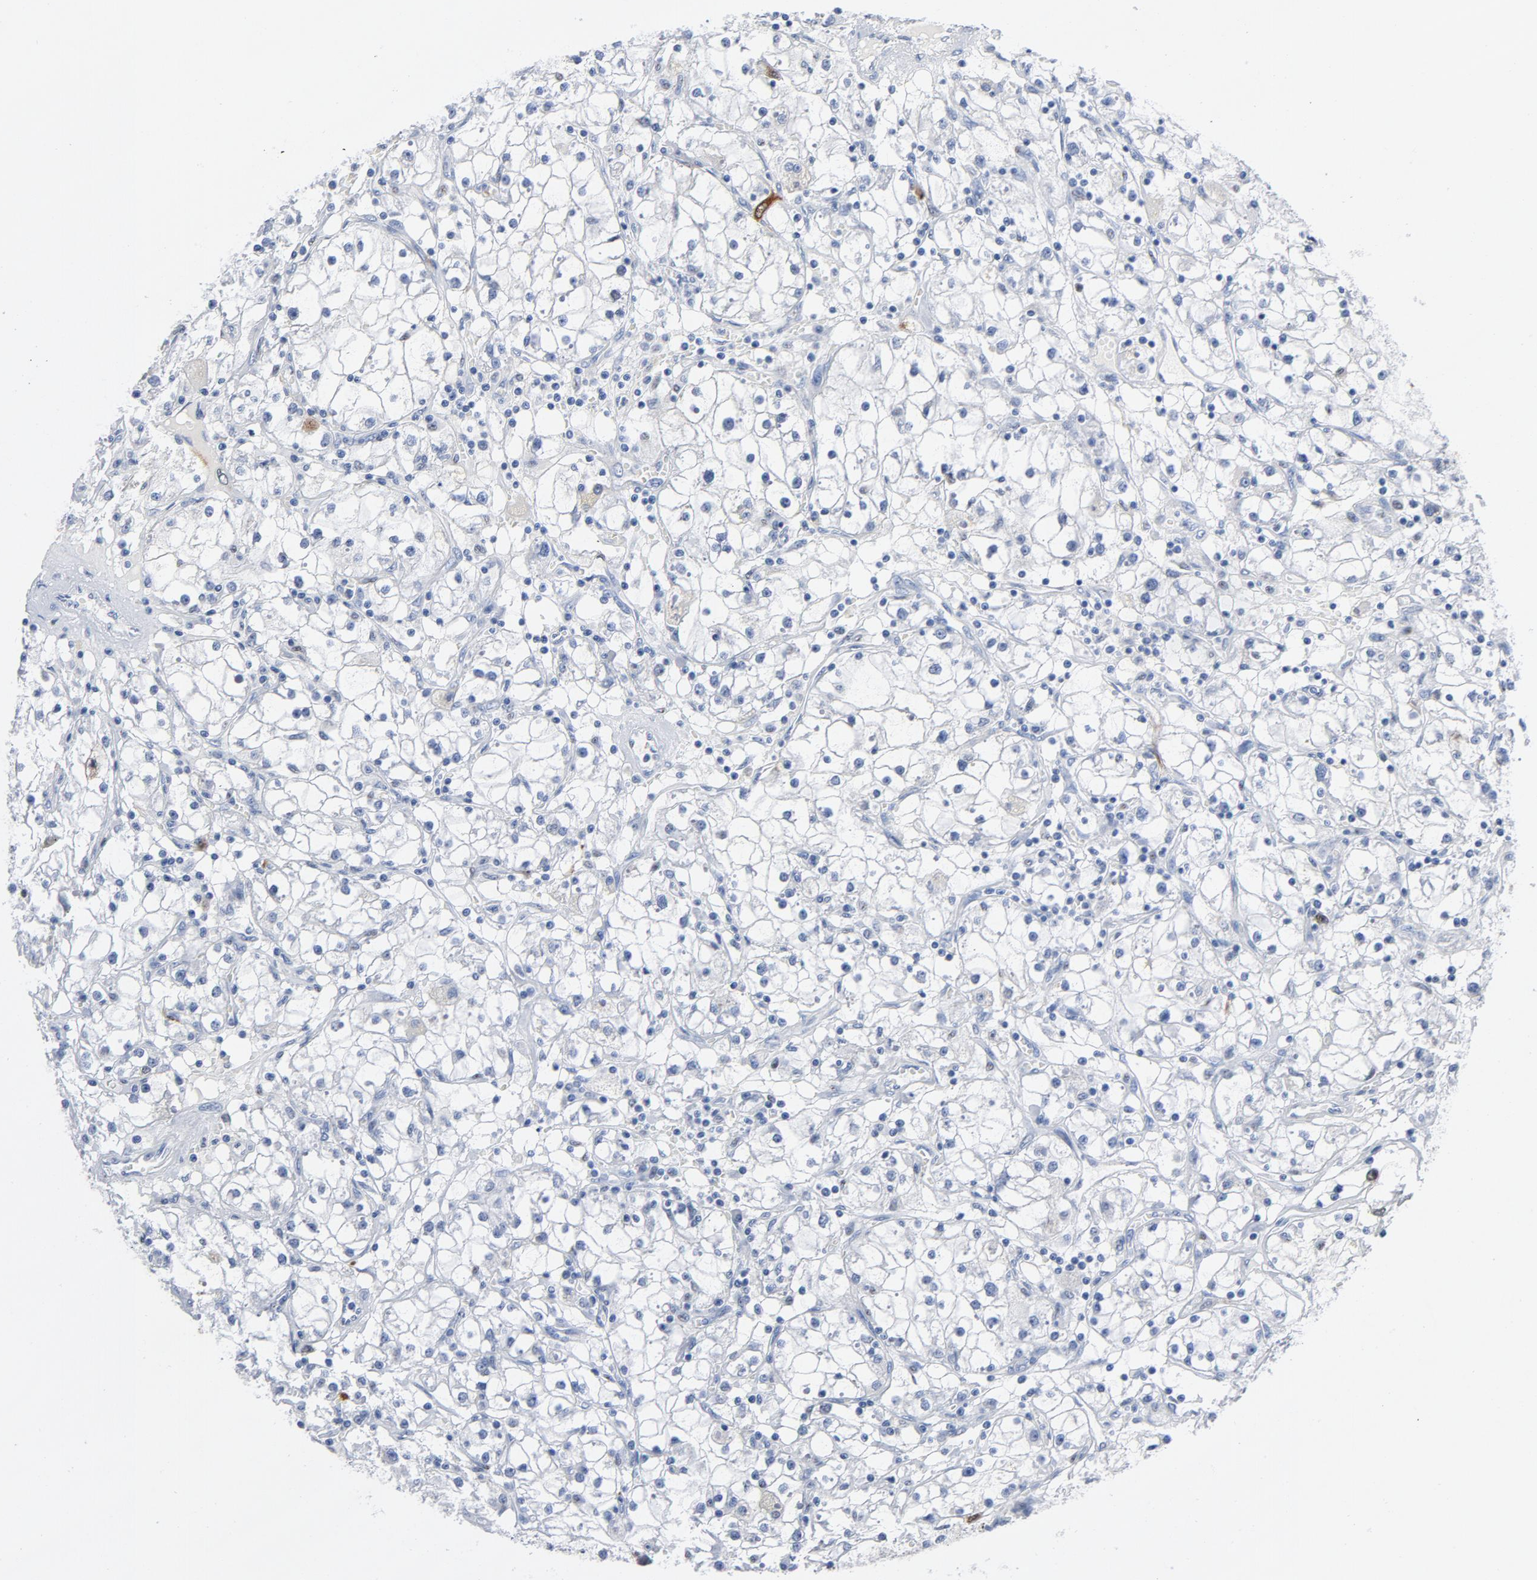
{"staining": {"intensity": "weak", "quantity": "<25%", "location": "nuclear"}, "tissue": "renal cancer", "cell_type": "Tumor cells", "image_type": "cancer", "snomed": [{"axis": "morphology", "description": "Adenocarcinoma, NOS"}, {"axis": "topography", "description": "Kidney"}], "caption": "Immunohistochemistry of human renal cancer (adenocarcinoma) demonstrates no positivity in tumor cells.", "gene": "CDC20", "patient": {"sex": "male", "age": 56}}